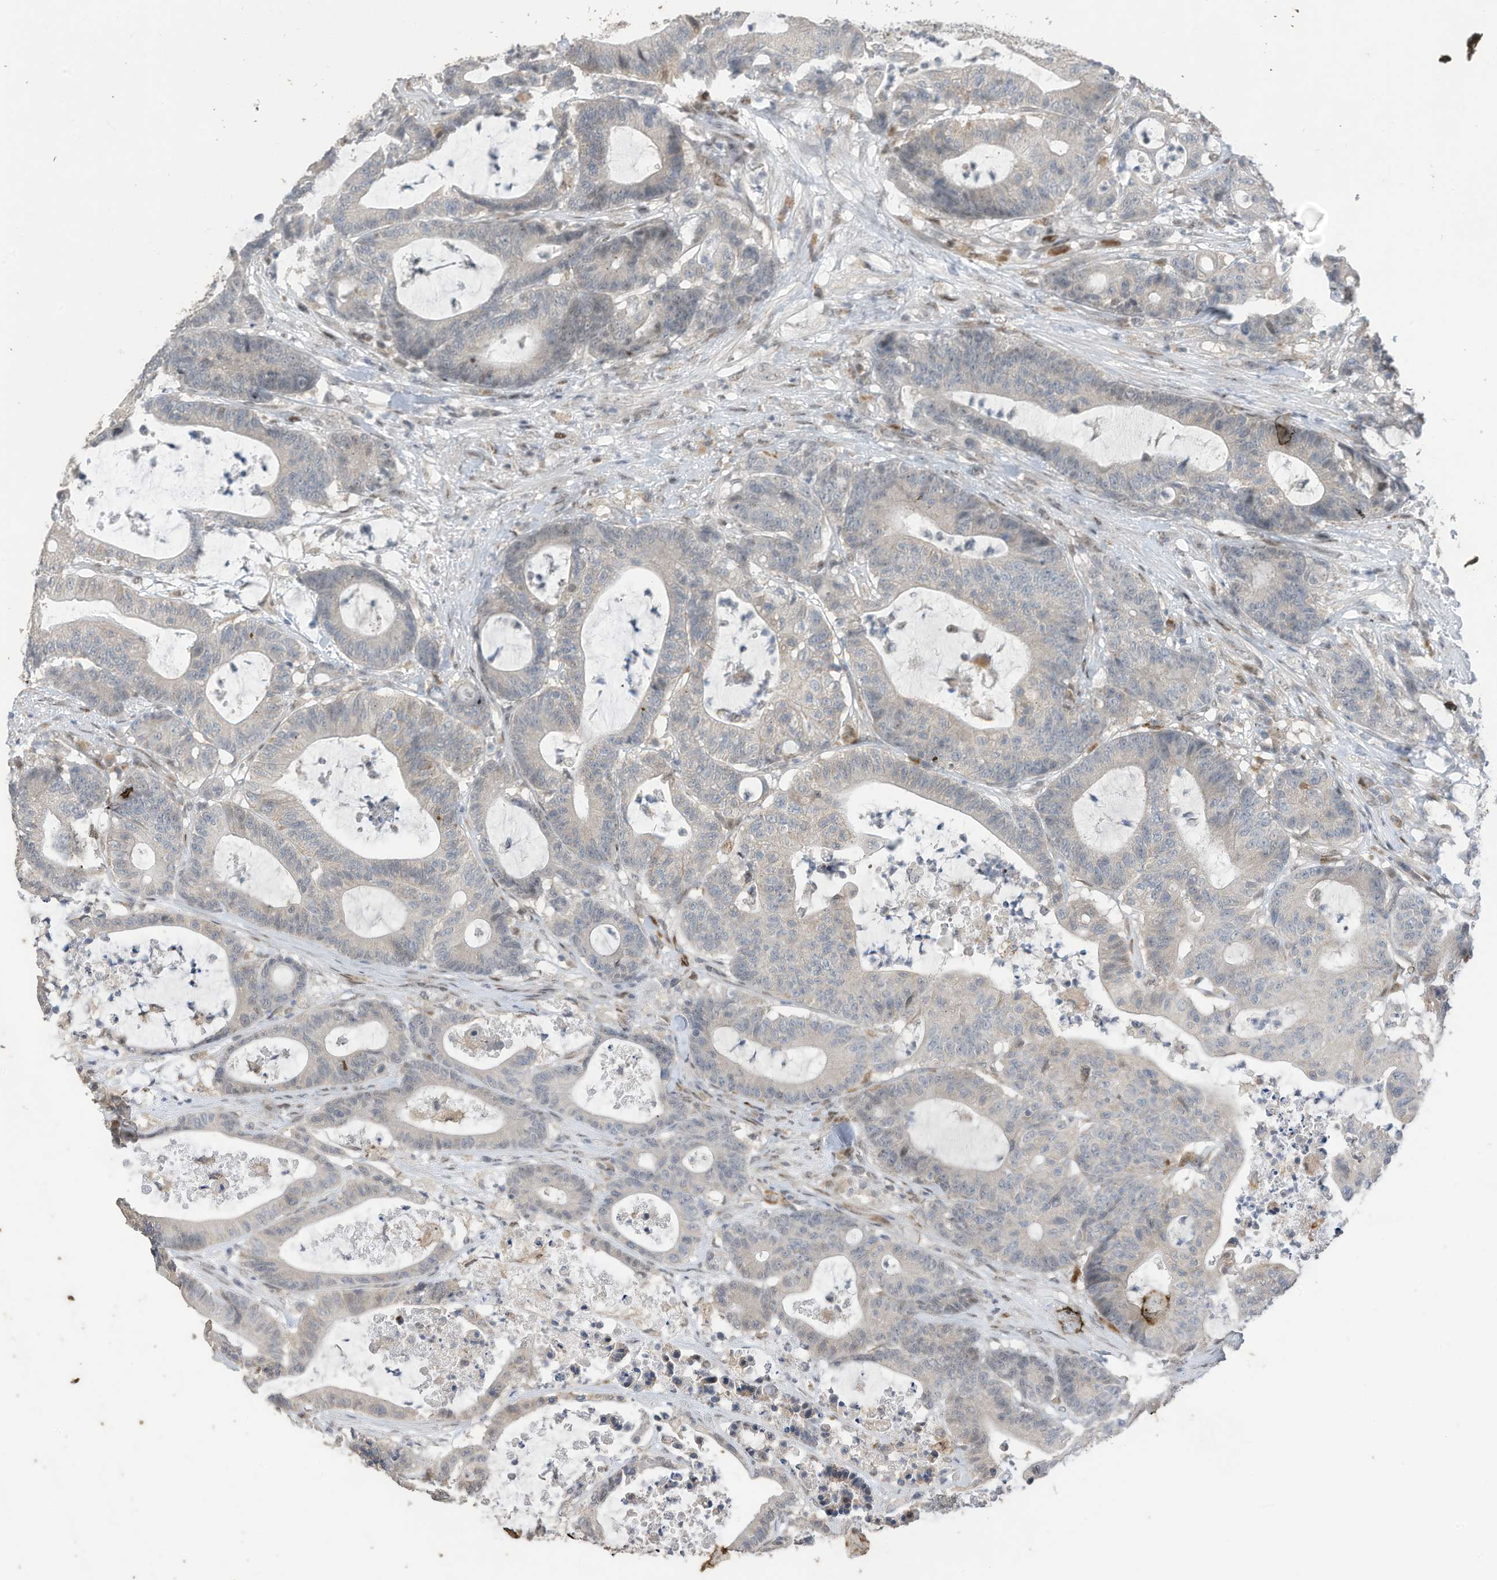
{"staining": {"intensity": "negative", "quantity": "none", "location": "none"}, "tissue": "colorectal cancer", "cell_type": "Tumor cells", "image_type": "cancer", "snomed": [{"axis": "morphology", "description": "Adenocarcinoma, NOS"}, {"axis": "topography", "description": "Colon"}], "caption": "An IHC histopathology image of colorectal cancer (adenocarcinoma) is shown. There is no staining in tumor cells of colorectal cancer (adenocarcinoma).", "gene": "RABL3", "patient": {"sex": "female", "age": 84}}